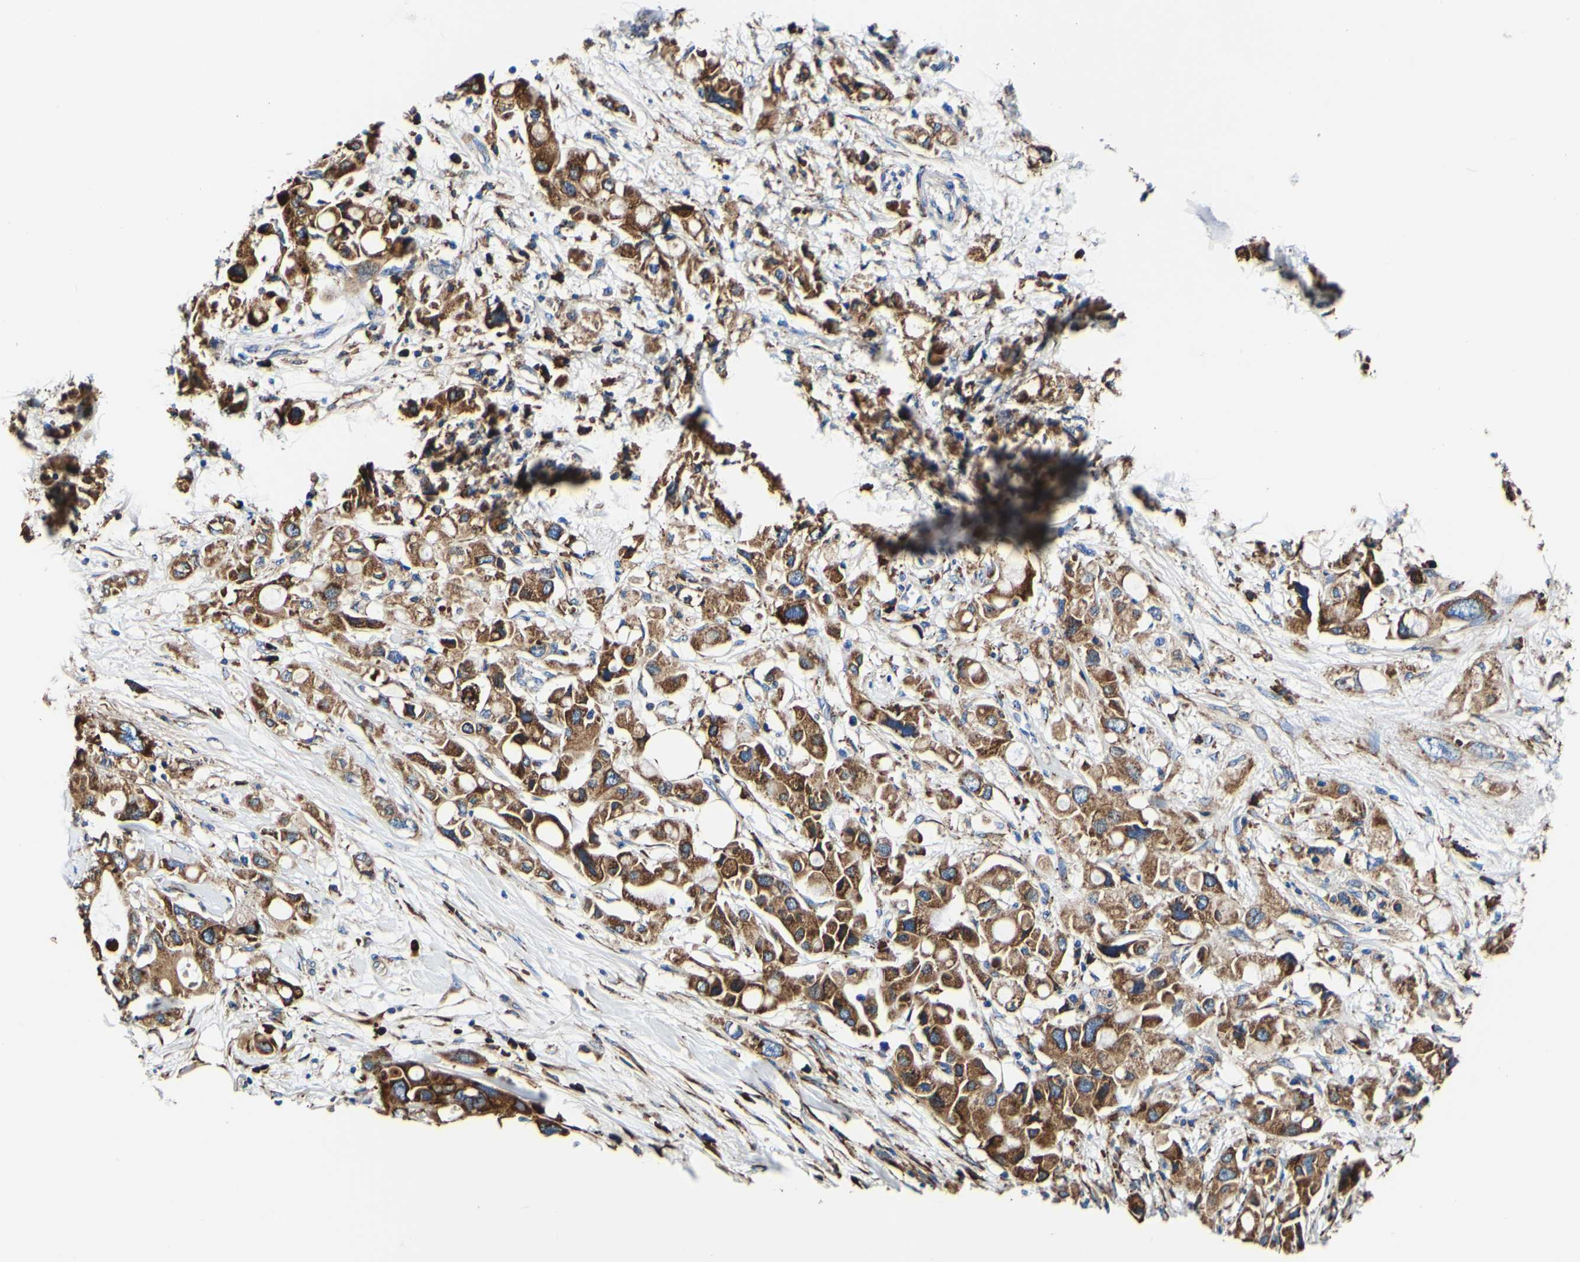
{"staining": {"intensity": "strong", "quantity": ">75%", "location": "cytoplasmic/membranous"}, "tissue": "pancreatic cancer", "cell_type": "Tumor cells", "image_type": "cancer", "snomed": [{"axis": "morphology", "description": "Adenocarcinoma, NOS"}, {"axis": "topography", "description": "Pancreas"}], "caption": "Tumor cells display strong cytoplasmic/membranous expression in approximately >75% of cells in pancreatic adenocarcinoma.", "gene": "P4HB", "patient": {"sex": "female", "age": 56}}